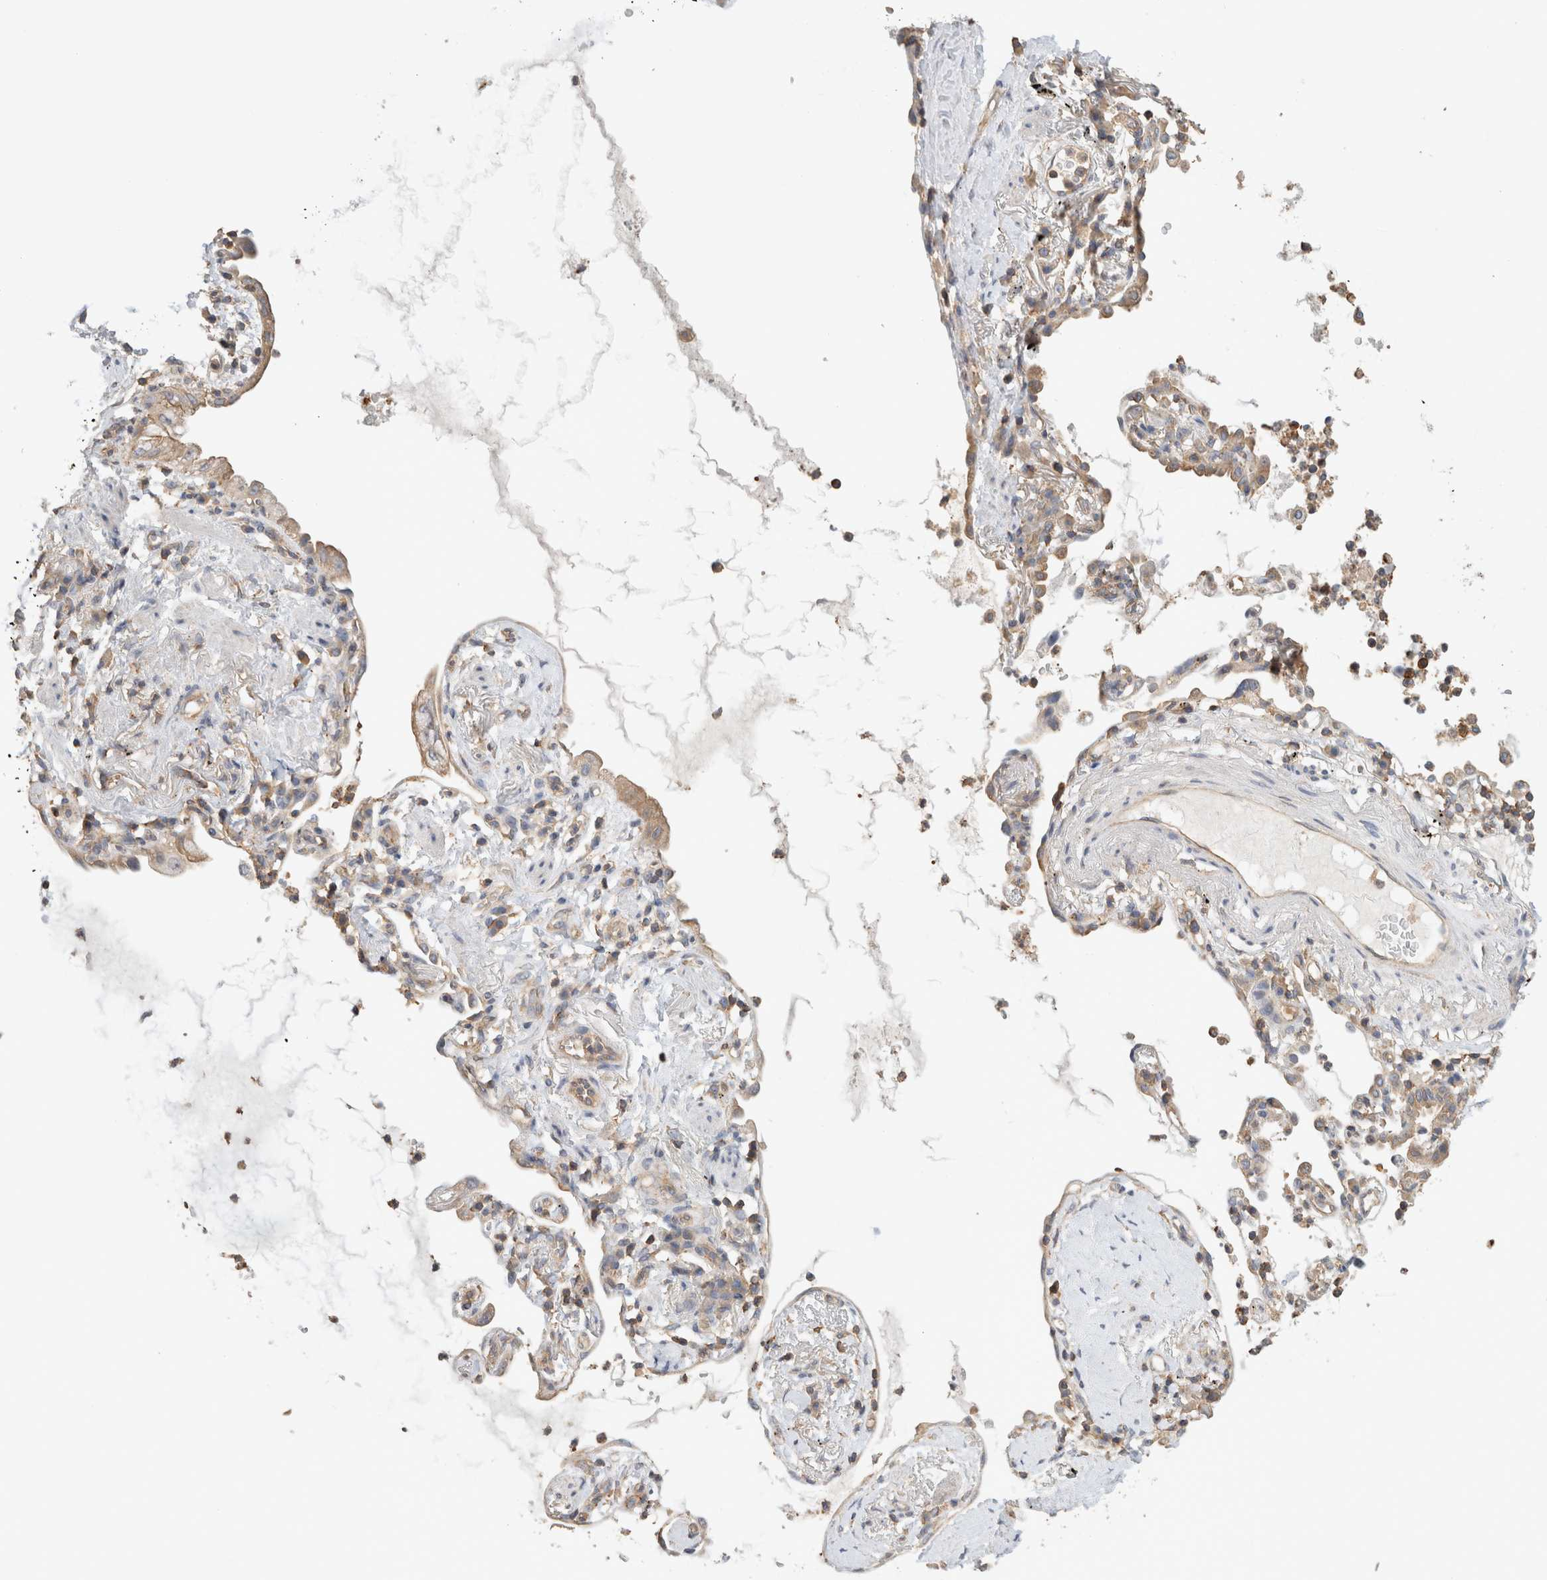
{"staining": {"intensity": "weak", "quantity": ">75%", "location": "cytoplasmic/membranous"}, "tissue": "lung cancer", "cell_type": "Tumor cells", "image_type": "cancer", "snomed": [{"axis": "morphology", "description": "Adenocarcinoma, NOS"}, {"axis": "topography", "description": "Lung"}], "caption": "Immunohistochemical staining of adenocarcinoma (lung) displays low levels of weak cytoplasmic/membranous staining in approximately >75% of tumor cells. Nuclei are stained in blue.", "gene": "CFAP418", "patient": {"sex": "female", "age": 70}}